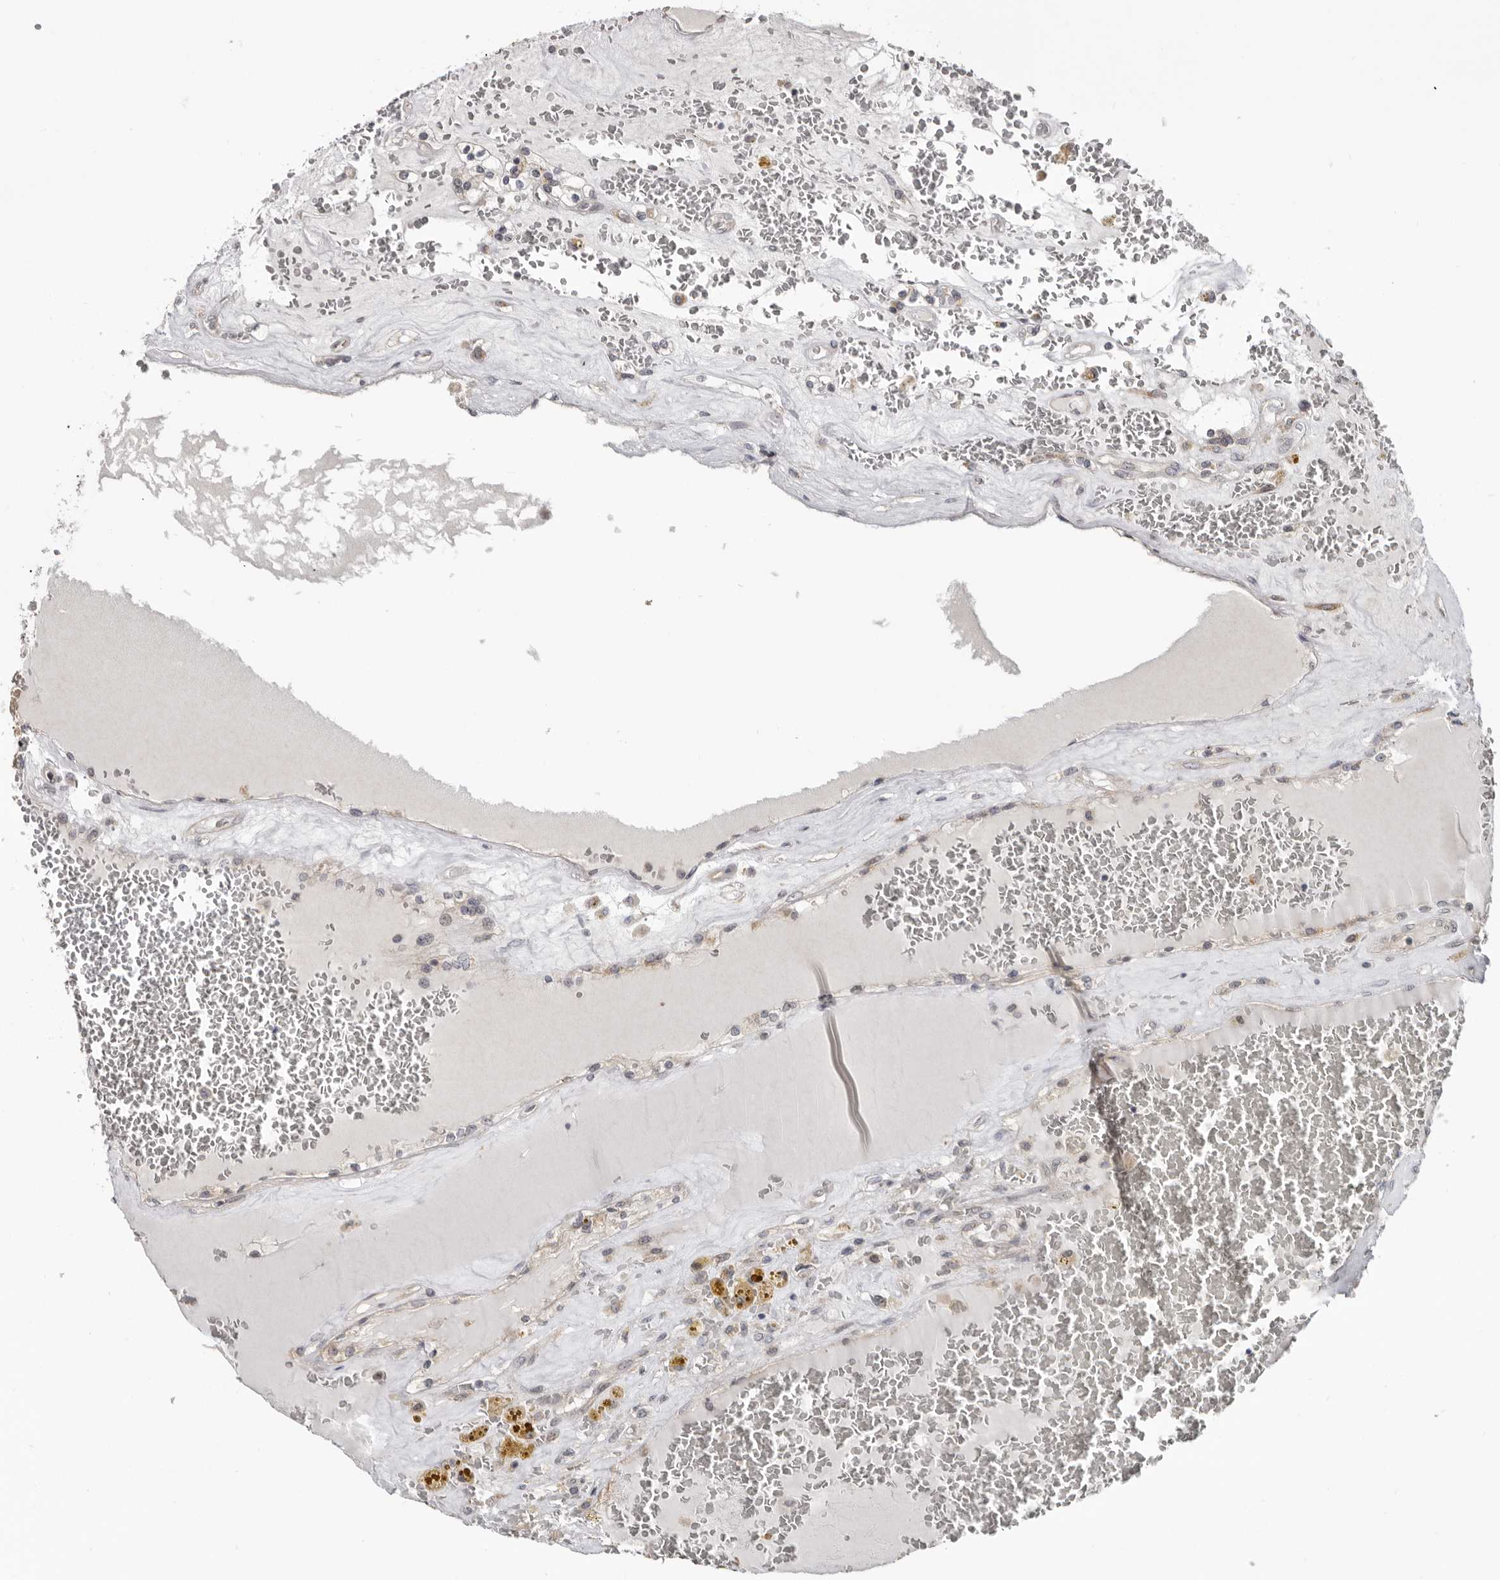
{"staining": {"intensity": "moderate", "quantity": "25%-75%", "location": "cytoplasmic/membranous"}, "tissue": "renal cancer", "cell_type": "Tumor cells", "image_type": "cancer", "snomed": [{"axis": "morphology", "description": "Adenocarcinoma, NOS"}, {"axis": "topography", "description": "Kidney"}], "caption": "Moderate cytoplasmic/membranous expression for a protein is identified in approximately 25%-75% of tumor cells of renal cancer (adenocarcinoma) using immunohistochemistry (IHC).", "gene": "BAD", "patient": {"sex": "female", "age": 56}}